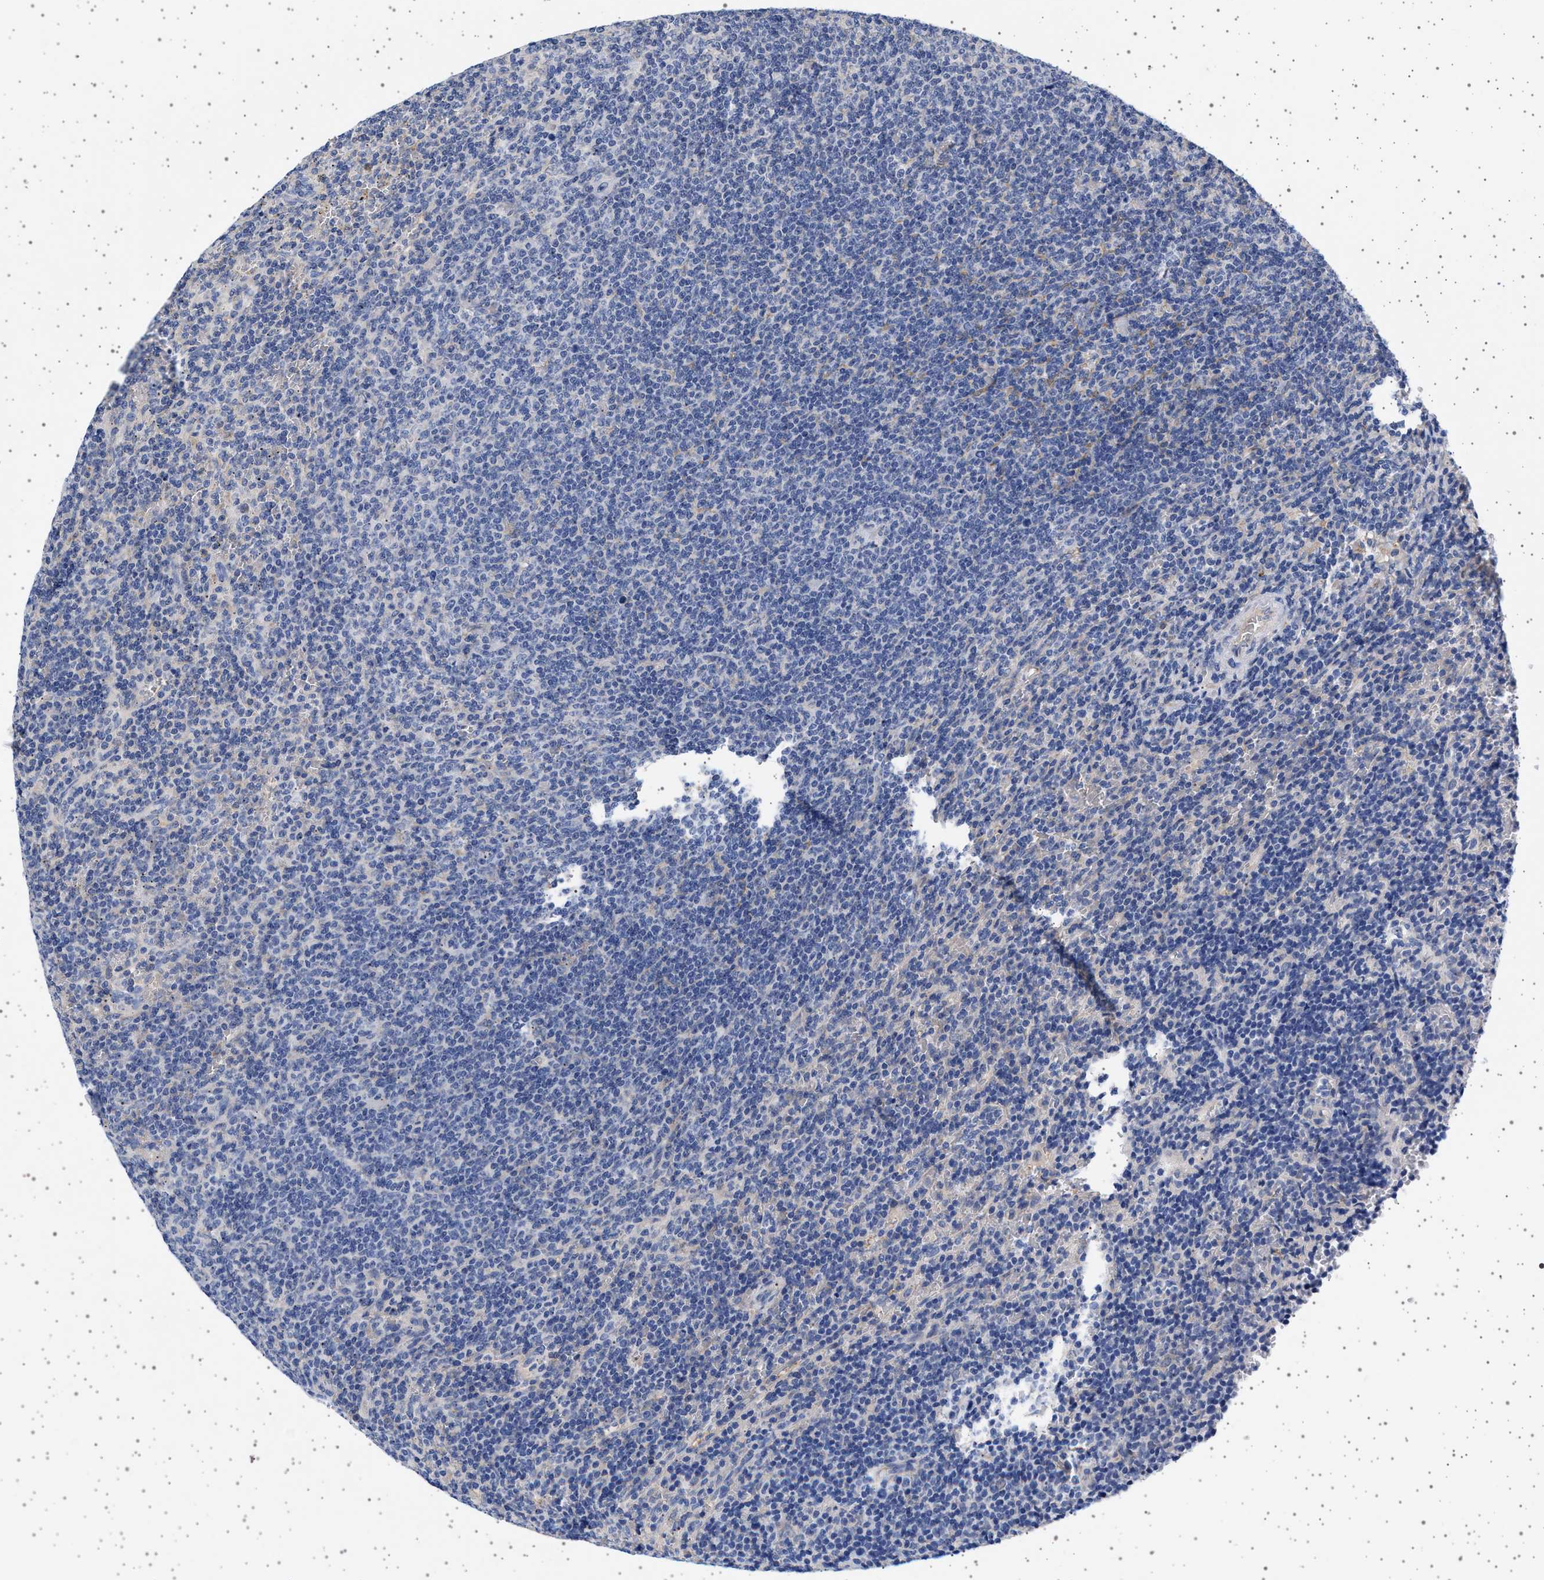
{"staining": {"intensity": "negative", "quantity": "none", "location": "none"}, "tissue": "lymphoma", "cell_type": "Tumor cells", "image_type": "cancer", "snomed": [{"axis": "morphology", "description": "Malignant lymphoma, non-Hodgkin's type, Low grade"}, {"axis": "topography", "description": "Spleen"}], "caption": "There is no significant positivity in tumor cells of malignant lymphoma, non-Hodgkin's type (low-grade).", "gene": "TRMT10B", "patient": {"sex": "female", "age": 50}}